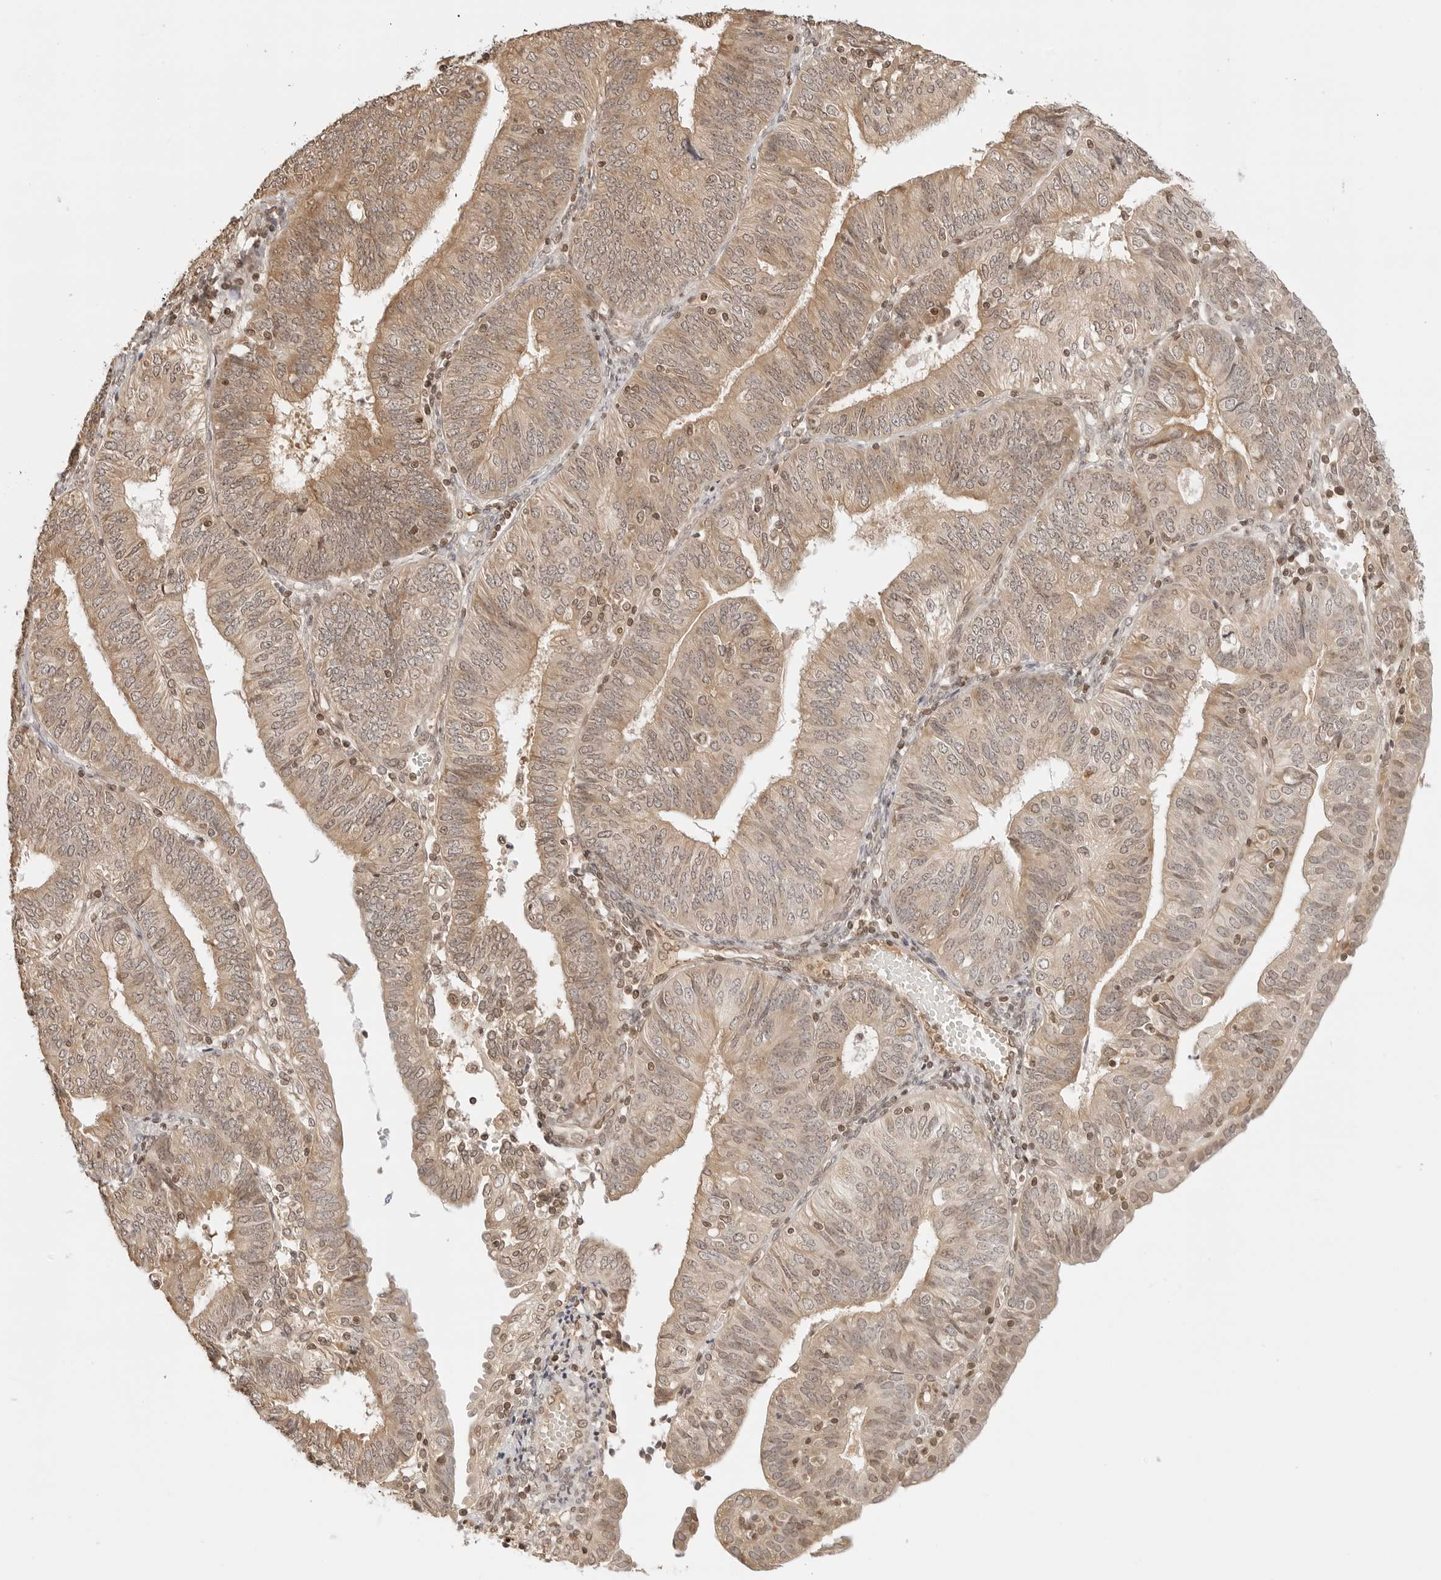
{"staining": {"intensity": "moderate", "quantity": ">75%", "location": "cytoplasmic/membranous,nuclear"}, "tissue": "endometrial cancer", "cell_type": "Tumor cells", "image_type": "cancer", "snomed": [{"axis": "morphology", "description": "Adenocarcinoma, NOS"}, {"axis": "topography", "description": "Endometrium"}], "caption": "Immunohistochemistry (IHC) image of human endometrial cancer (adenocarcinoma) stained for a protein (brown), which shows medium levels of moderate cytoplasmic/membranous and nuclear expression in approximately >75% of tumor cells.", "gene": "POLH", "patient": {"sex": "female", "age": 58}}